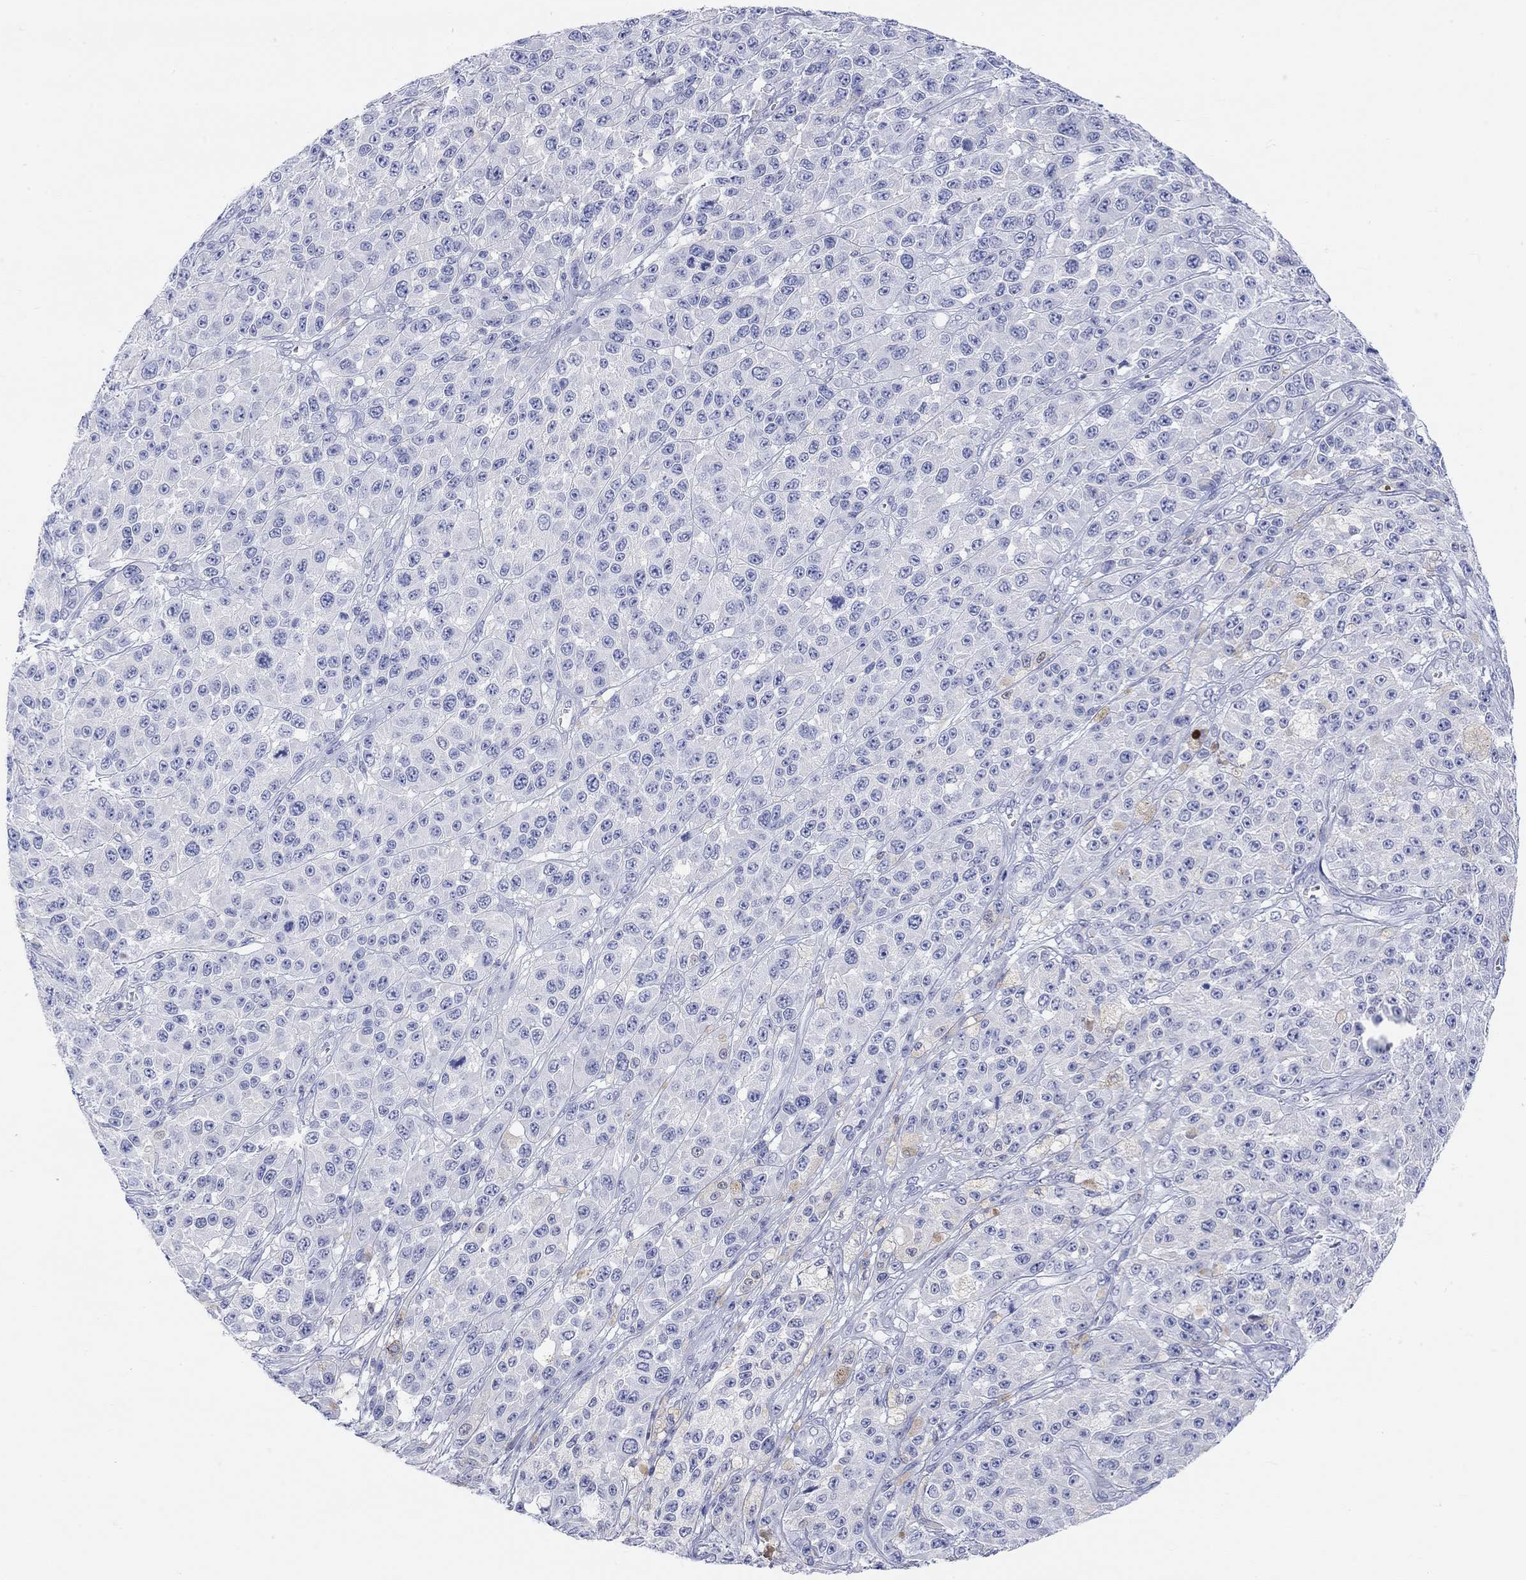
{"staining": {"intensity": "negative", "quantity": "none", "location": "none"}, "tissue": "melanoma", "cell_type": "Tumor cells", "image_type": "cancer", "snomed": [{"axis": "morphology", "description": "Malignant melanoma, NOS"}, {"axis": "topography", "description": "Skin"}], "caption": "Tumor cells are negative for brown protein staining in melanoma.", "gene": "XIRP2", "patient": {"sex": "female", "age": 58}}